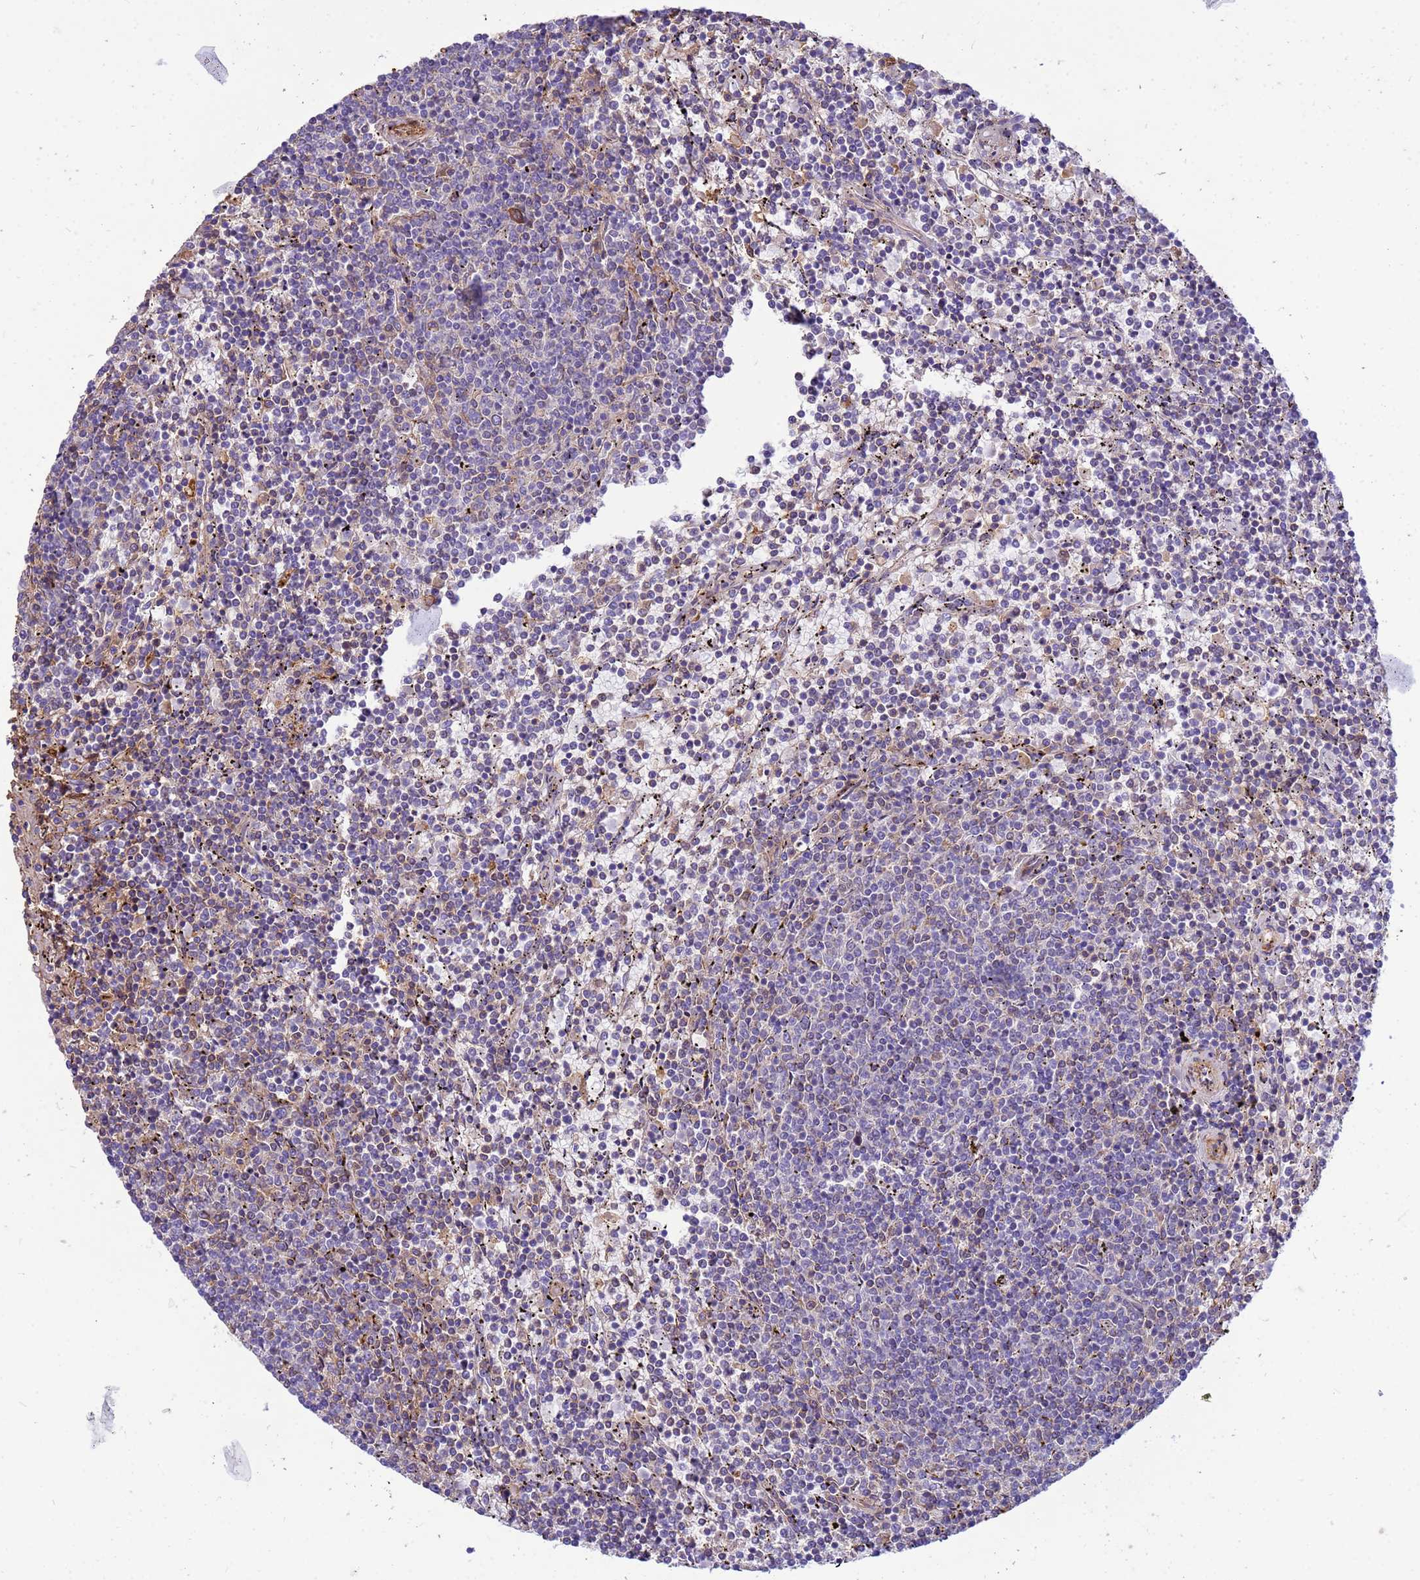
{"staining": {"intensity": "negative", "quantity": "none", "location": "none"}, "tissue": "lymphoma", "cell_type": "Tumor cells", "image_type": "cancer", "snomed": [{"axis": "morphology", "description": "Malignant lymphoma, non-Hodgkin's type, Low grade"}, {"axis": "topography", "description": "Spleen"}], "caption": "Immunohistochemistry (IHC) image of neoplastic tissue: human malignant lymphoma, non-Hodgkin's type (low-grade) stained with DAB displays no significant protein expression in tumor cells. Brightfield microscopy of immunohistochemistry (IHC) stained with DAB (brown) and hematoxylin (blue), captured at high magnification.", "gene": "P2RX7", "patient": {"sex": "female", "age": 50}}